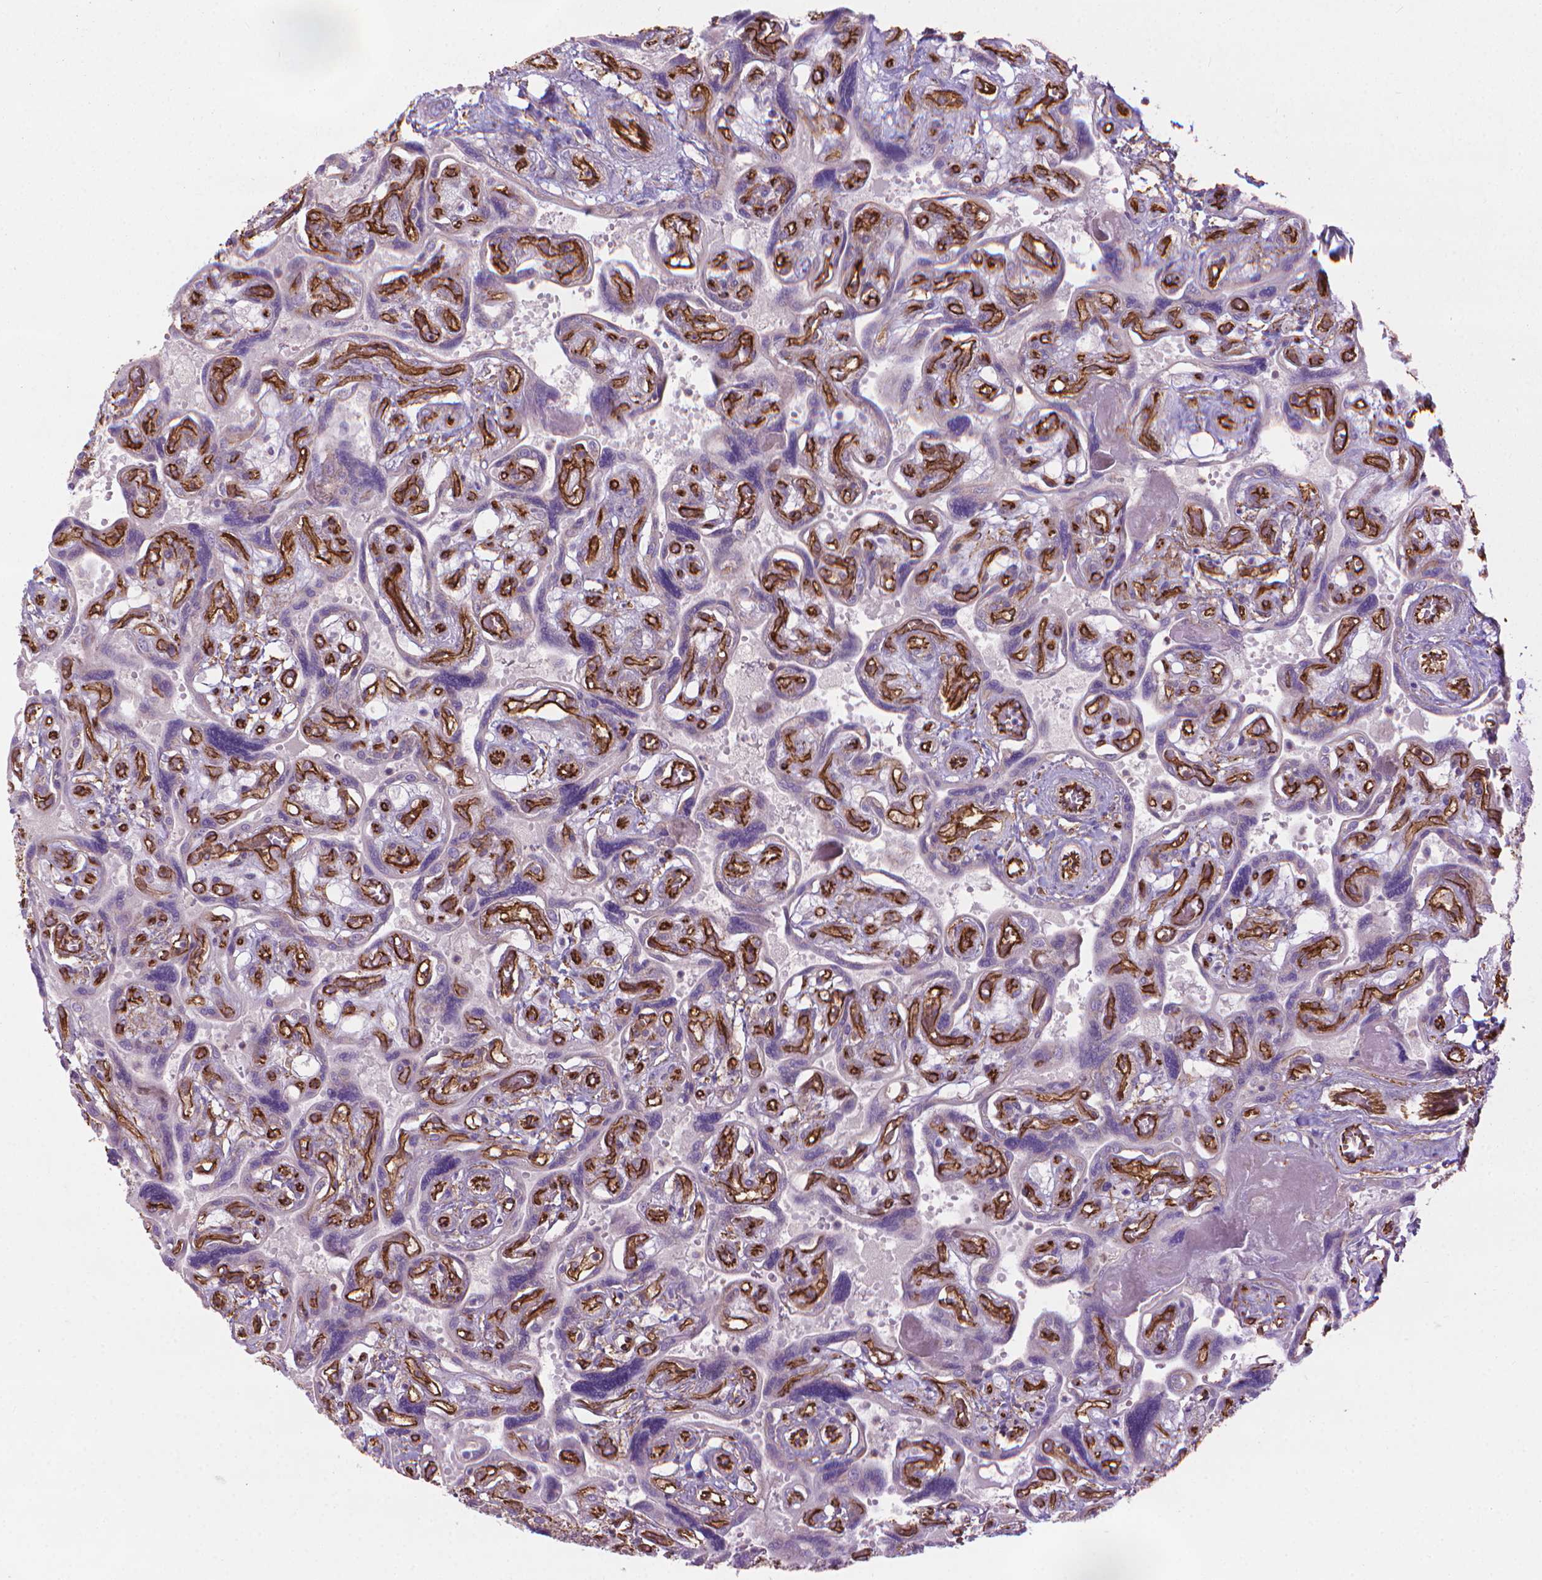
{"staining": {"intensity": "weak", "quantity": ">75%", "location": "cytoplasmic/membranous"}, "tissue": "placenta", "cell_type": "Decidual cells", "image_type": "normal", "snomed": [{"axis": "morphology", "description": "Normal tissue, NOS"}, {"axis": "topography", "description": "Placenta"}], "caption": "Protein expression analysis of unremarkable placenta exhibits weak cytoplasmic/membranous positivity in about >75% of decidual cells. The staining was performed using DAB to visualize the protein expression in brown, while the nuclei were stained in blue with hematoxylin (Magnification: 20x).", "gene": "TENT5A", "patient": {"sex": "female", "age": 32}}